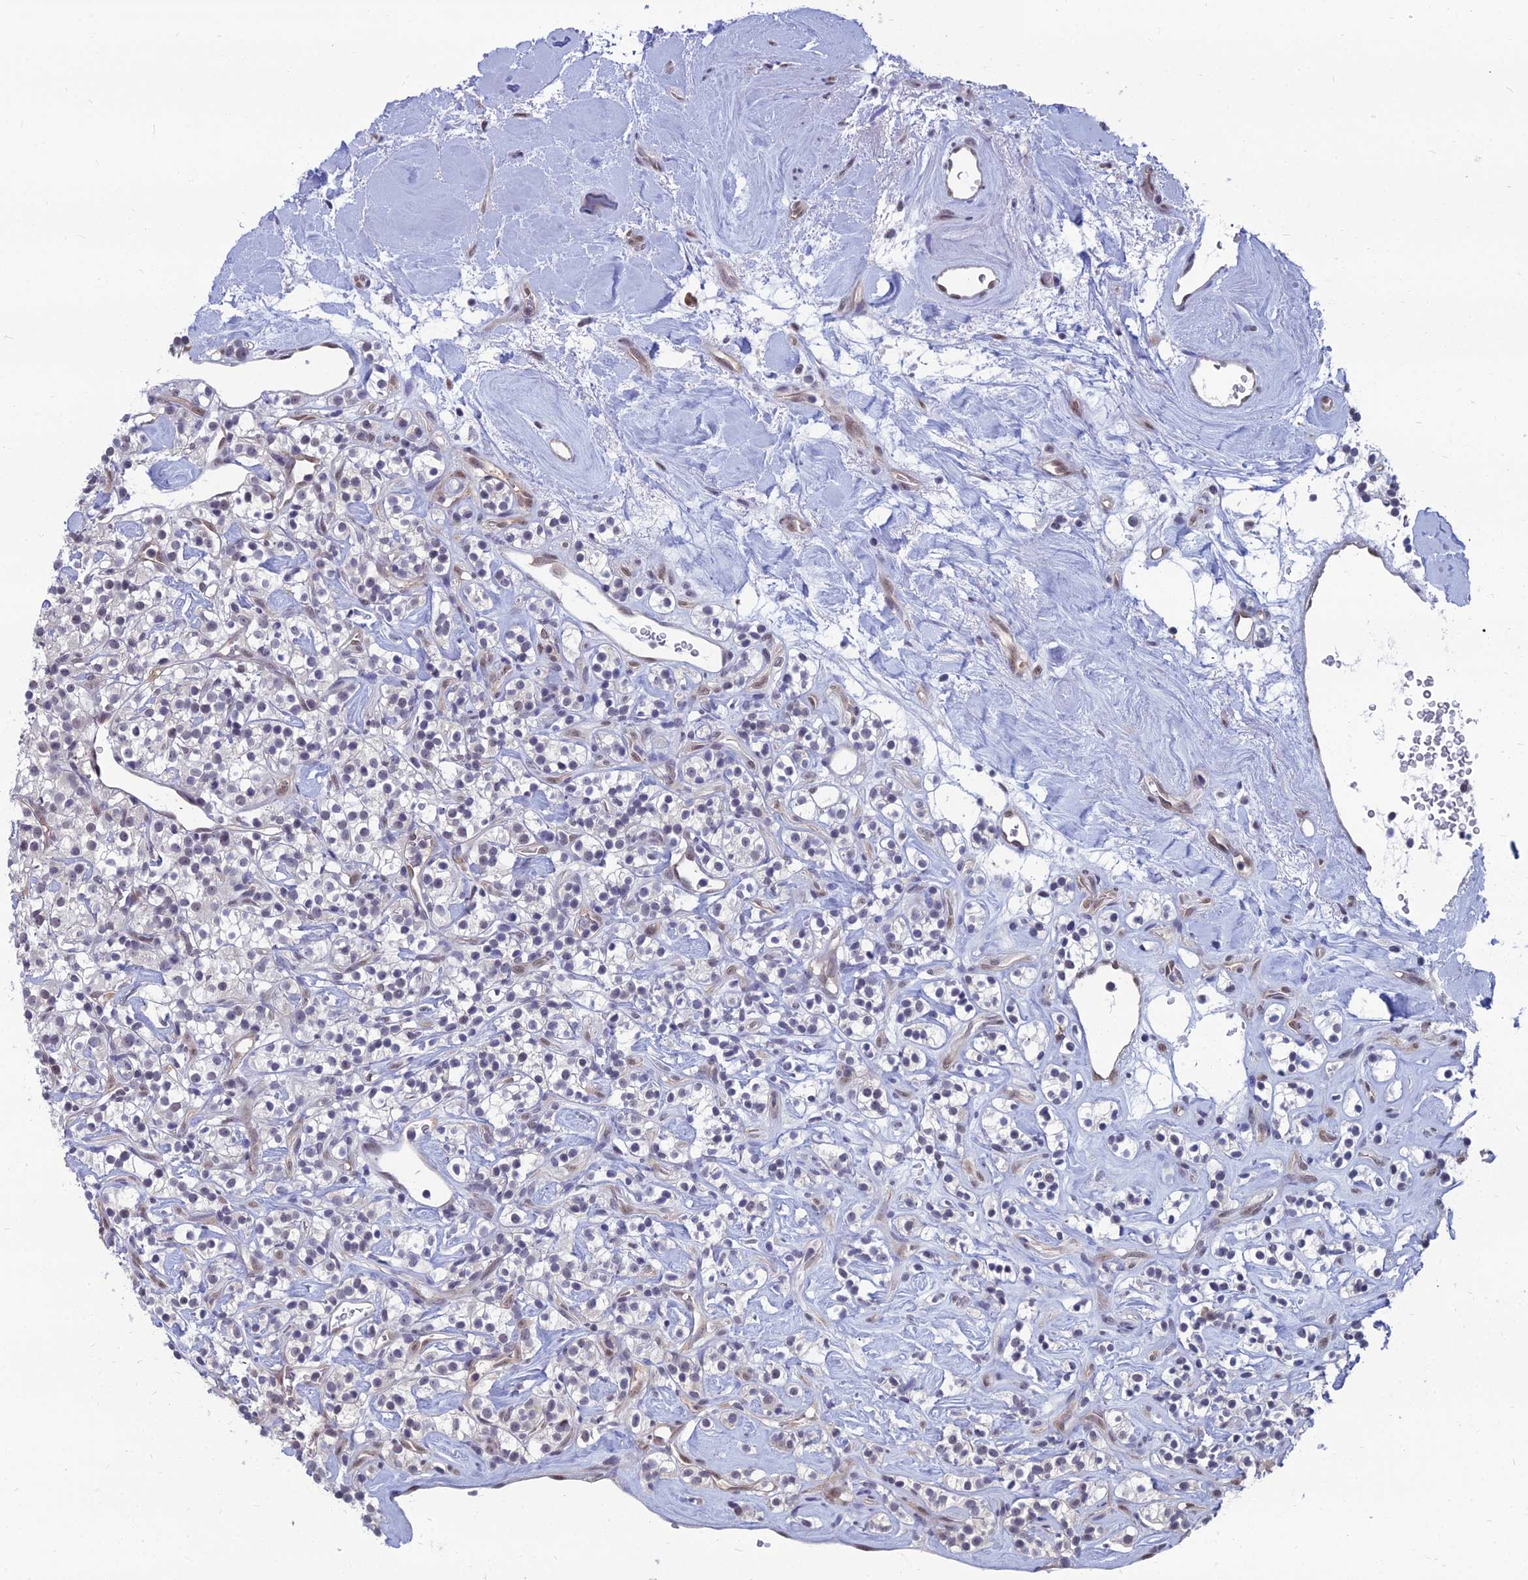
{"staining": {"intensity": "negative", "quantity": "none", "location": "none"}, "tissue": "renal cancer", "cell_type": "Tumor cells", "image_type": "cancer", "snomed": [{"axis": "morphology", "description": "Adenocarcinoma, NOS"}, {"axis": "topography", "description": "Kidney"}], "caption": "An image of human adenocarcinoma (renal) is negative for staining in tumor cells.", "gene": "SRSF7", "patient": {"sex": "male", "age": 77}}